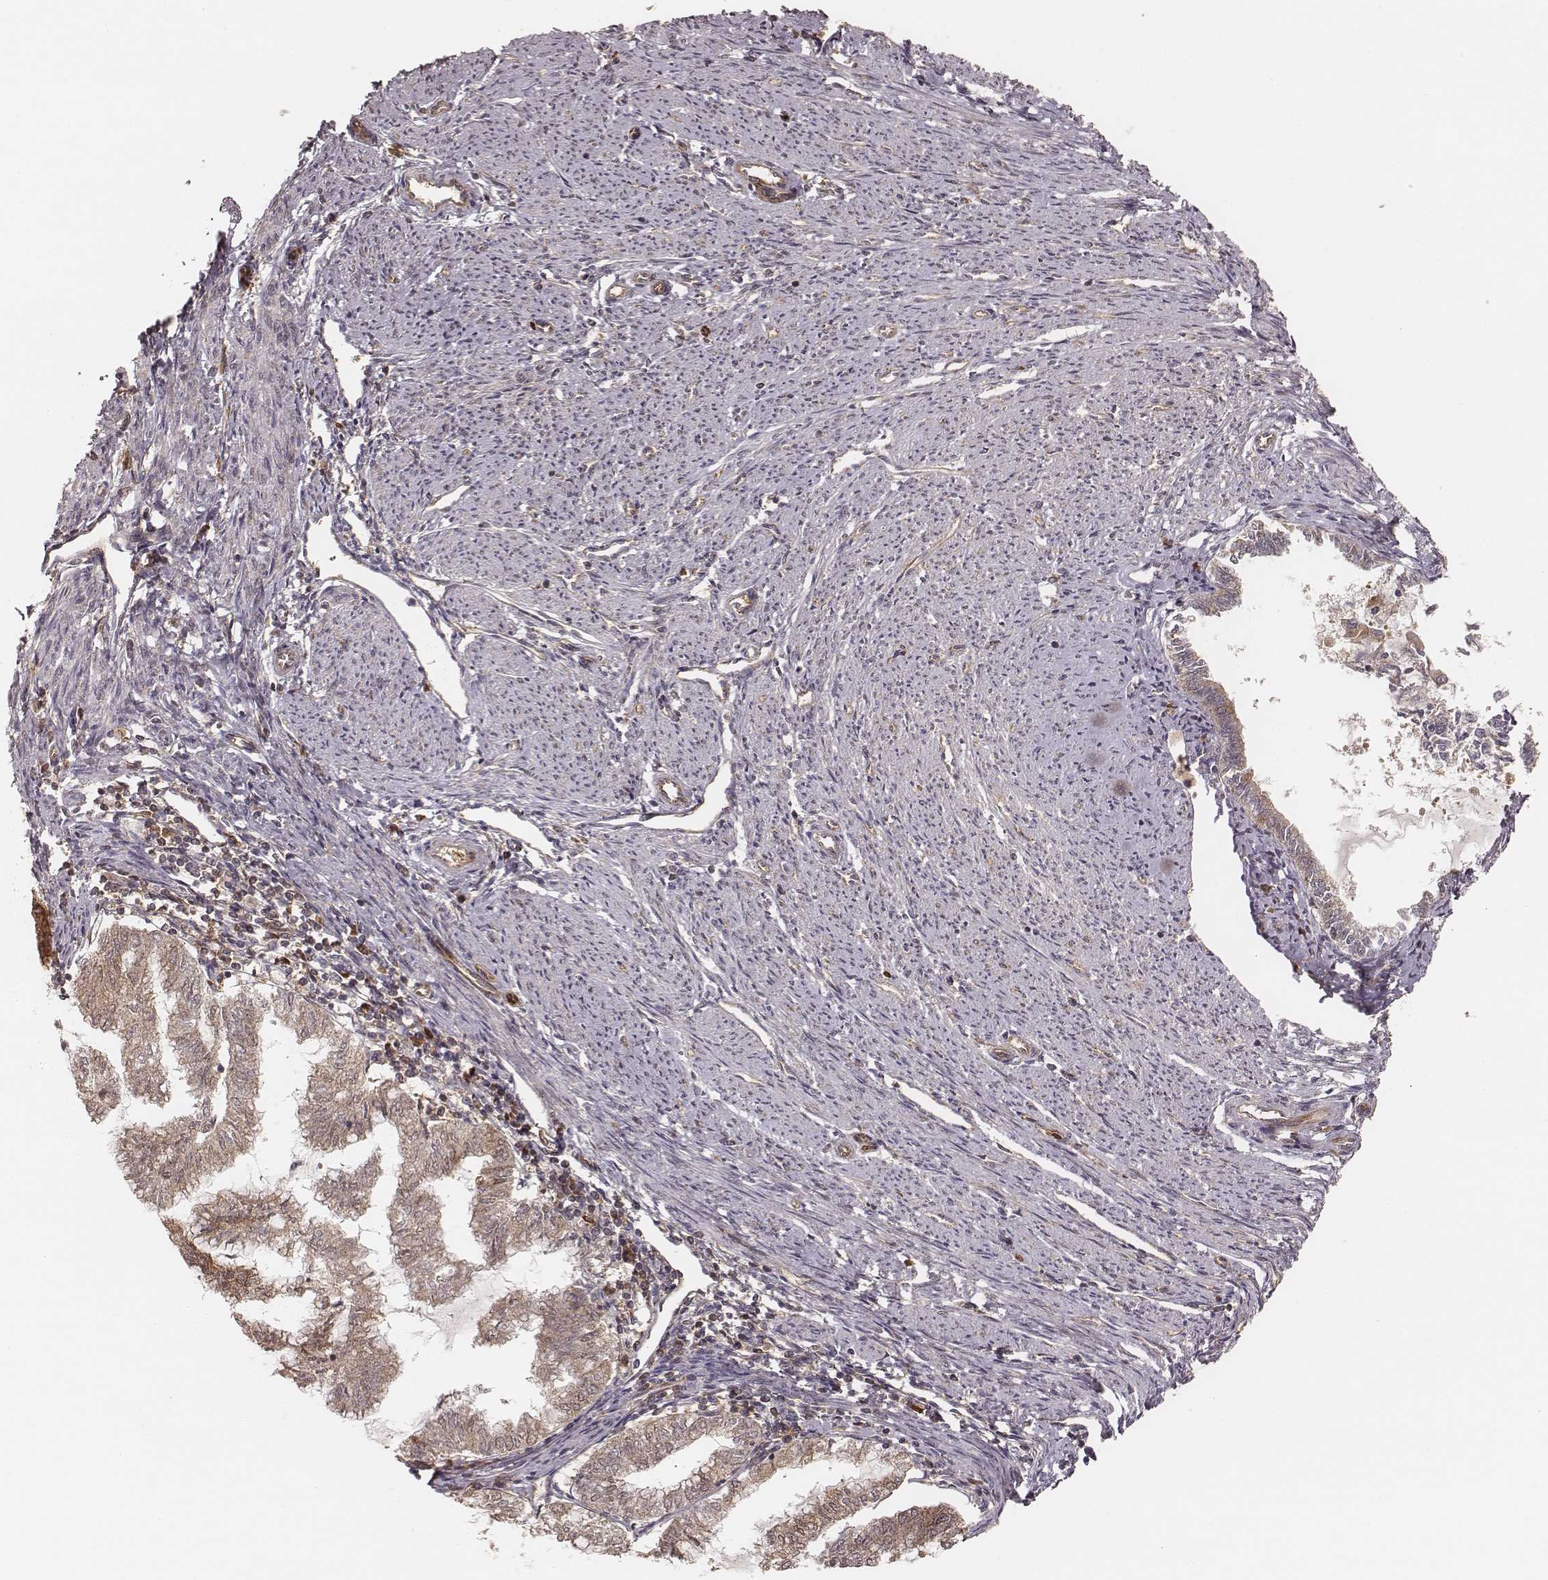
{"staining": {"intensity": "weak", "quantity": ">75%", "location": "cytoplasmic/membranous"}, "tissue": "endometrial cancer", "cell_type": "Tumor cells", "image_type": "cancer", "snomed": [{"axis": "morphology", "description": "Adenocarcinoma, NOS"}, {"axis": "topography", "description": "Endometrium"}], "caption": "Human endometrial cancer stained for a protein (brown) displays weak cytoplasmic/membranous positive staining in approximately >75% of tumor cells.", "gene": "CARS1", "patient": {"sex": "female", "age": 79}}